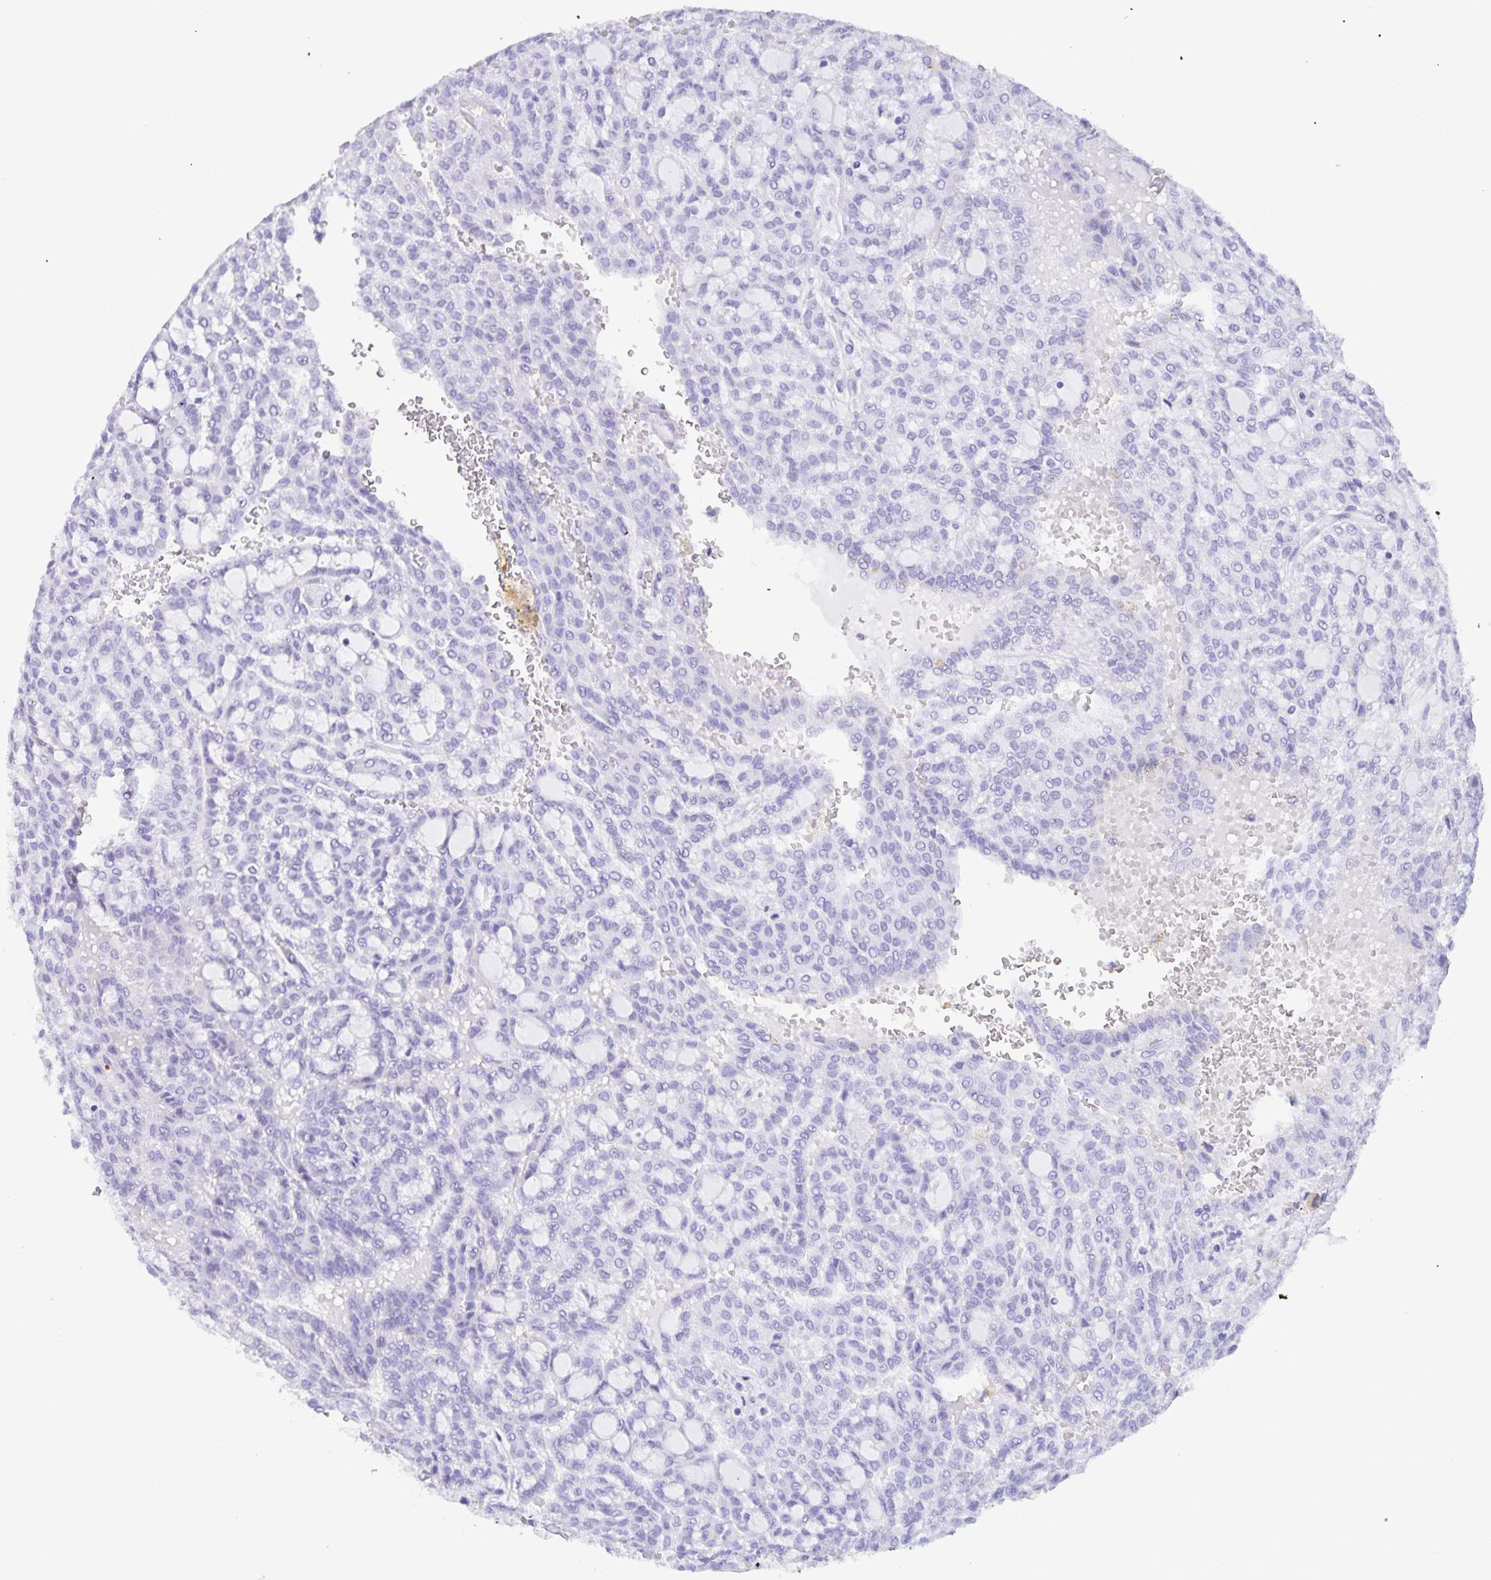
{"staining": {"intensity": "negative", "quantity": "none", "location": "none"}, "tissue": "renal cancer", "cell_type": "Tumor cells", "image_type": "cancer", "snomed": [{"axis": "morphology", "description": "Adenocarcinoma, NOS"}, {"axis": "topography", "description": "Kidney"}], "caption": "There is no significant positivity in tumor cells of renal cancer.", "gene": "AQP4", "patient": {"sex": "male", "age": 63}}